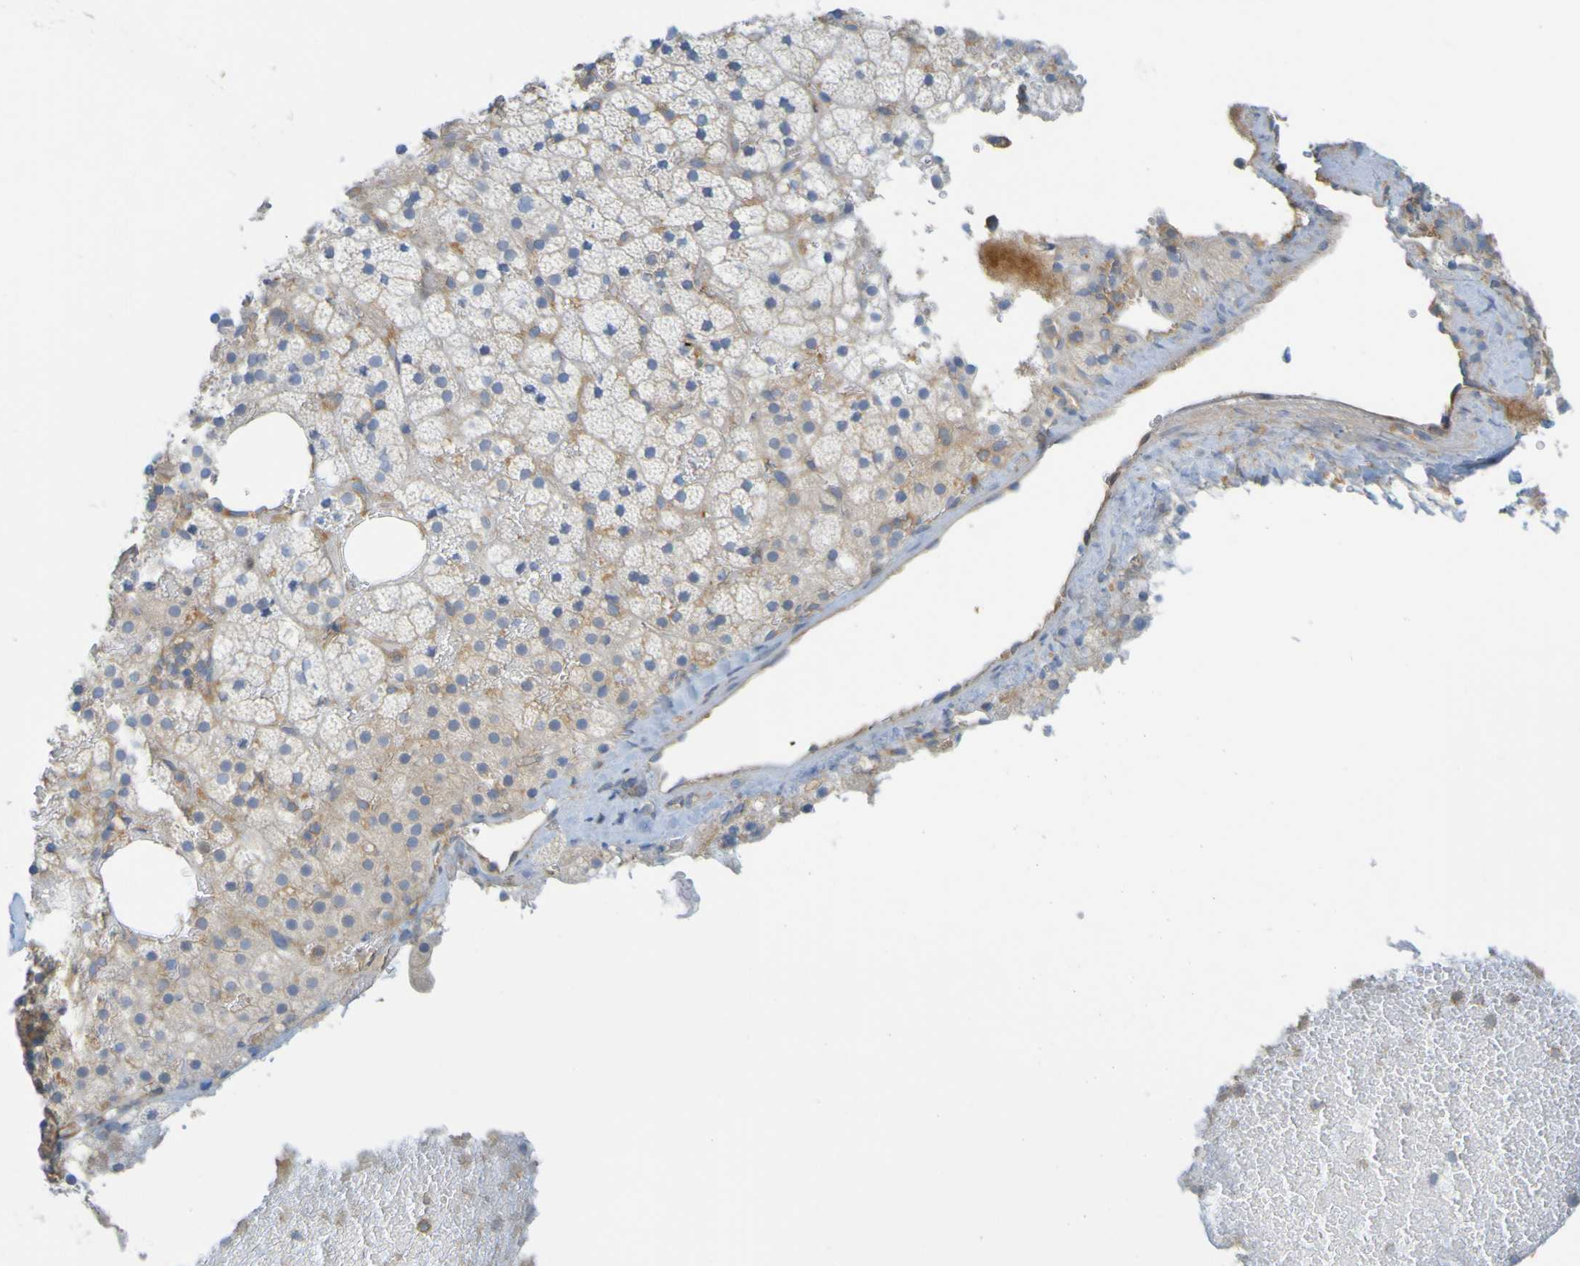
{"staining": {"intensity": "moderate", "quantity": "<25%", "location": "cytoplasmic/membranous"}, "tissue": "adrenal gland", "cell_type": "Glandular cells", "image_type": "normal", "snomed": [{"axis": "morphology", "description": "Normal tissue, NOS"}, {"axis": "topography", "description": "Adrenal gland"}], "caption": "The micrograph shows immunohistochemical staining of benign adrenal gland. There is moderate cytoplasmic/membranous staining is appreciated in about <25% of glandular cells. (DAB (3,3'-diaminobenzidine) = brown stain, brightfield microscopy at high magnification).", "gene": "APPL1", "patient": {"sex": "female", "age": 59}}